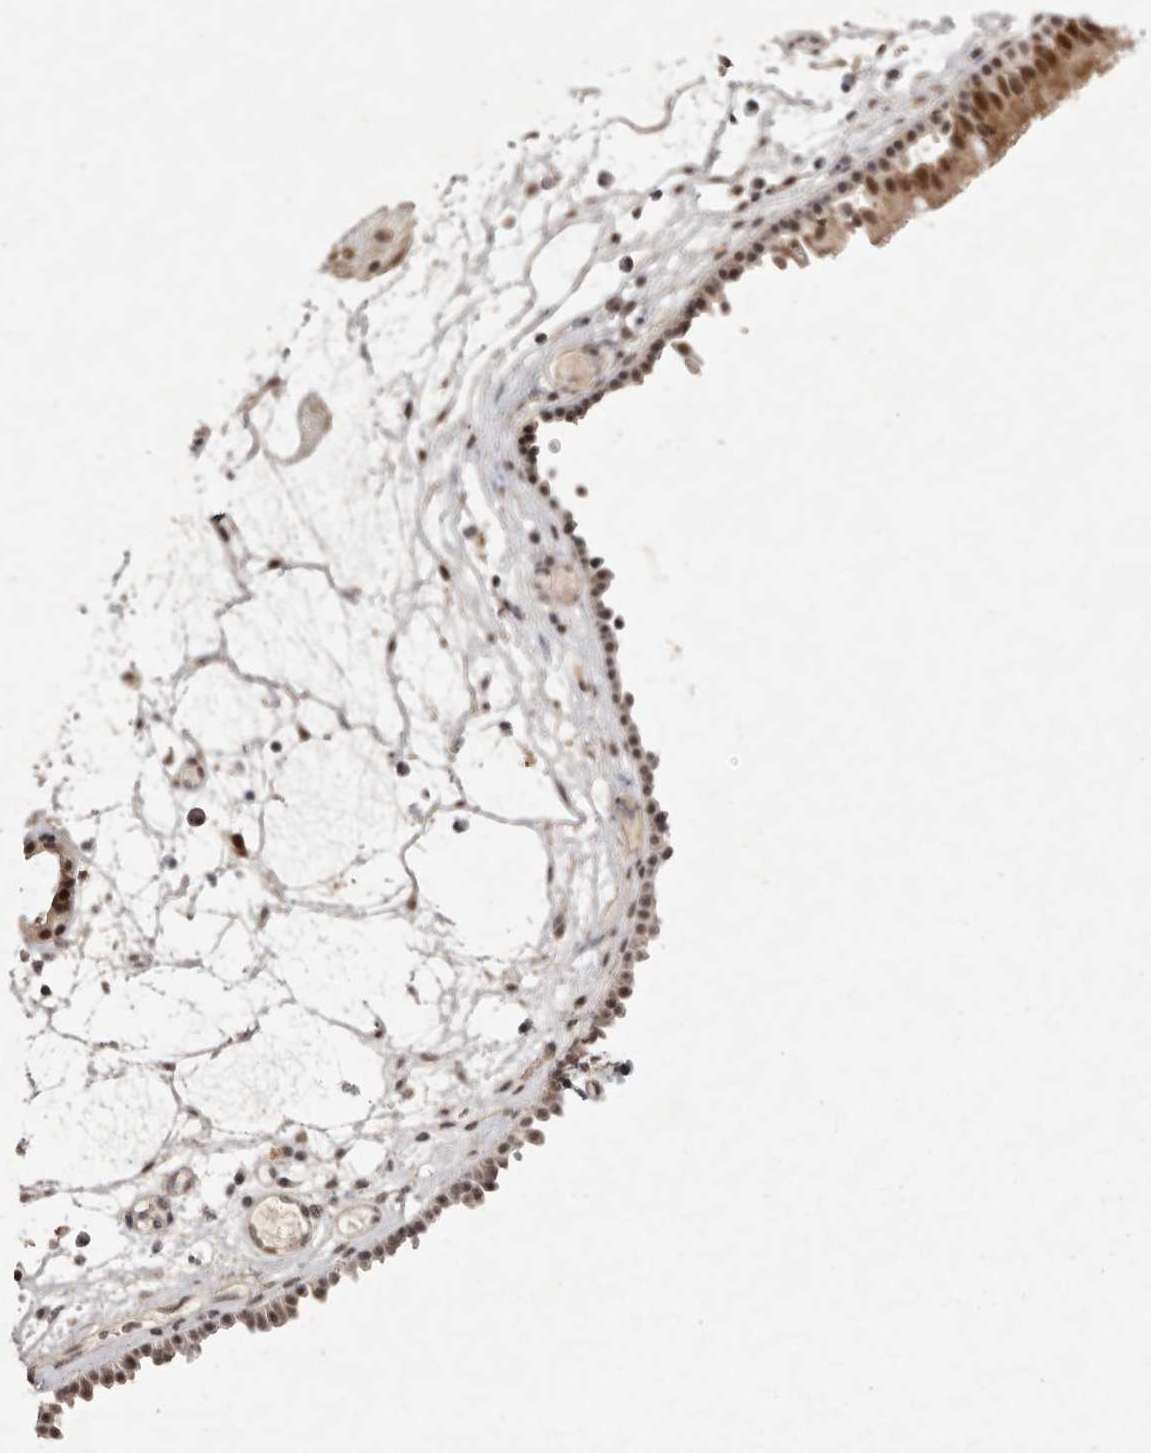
{"staining": {"intensity": "strong", "quantity": ">75%", "location": "cytoplasmic/membranous,nuclear"}, "tissue": "nasopharynx", "cell_type": "Respiratory epithelial cells", "image_type": "normal", "snomed": [{"axis": "morphology", "description": "Normal tissue, NOS"}, {"axis": "morphology", "description": "Inflammation, NOS"}, {"axis": "morphology", "description": "Malignant melanoma, Metastatic site"}, {"axis": "topography", "description": "Nasopharynx"}], "caption": "This photomicrograph demonstrates immunohistochemistry (IHC) staining of benign nasopharynx, with high strong cytoplasmic/membranous,nuclear staining in approximately >75% of respiratory epithelial cells.", "gene": "BUD31", "patient": {"sex": "male", "age": 70}}